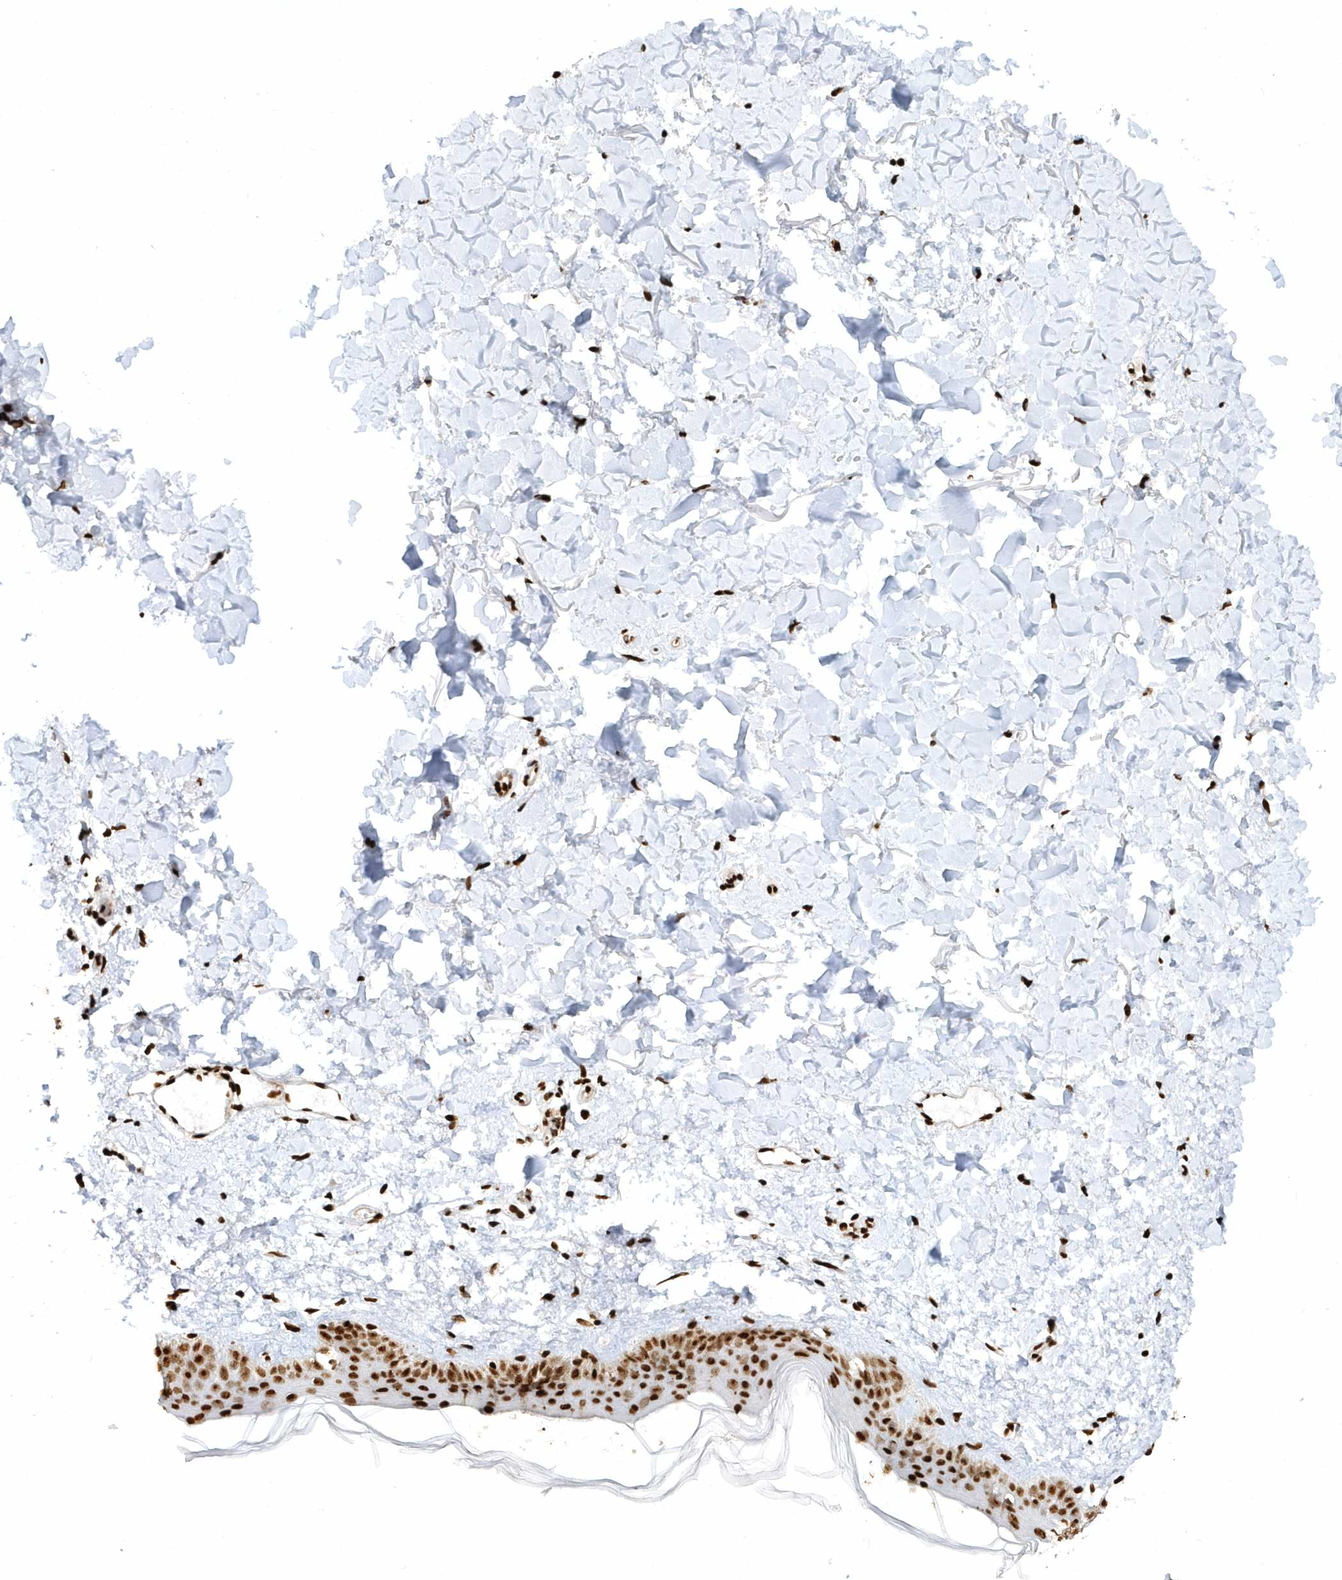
{"staining": {"intensity": "strong", "quantity": ">75%", "location": "nuclear"}, "tissue": "skin", "cell_type": "Fibroblasts", "image_type": "normal", "snomed": [{"axis": "morphology", "description": "Normal tissue, NOS"}, {"axis": "topography", "description": "Skin"}], "caption": "Protein analysis of unremarkable skin reveals strong nuclear expression in approximately >75% of fibroblasts.", "gene": "SUMO2", "patient": {"sex": "female", "age": 58}}